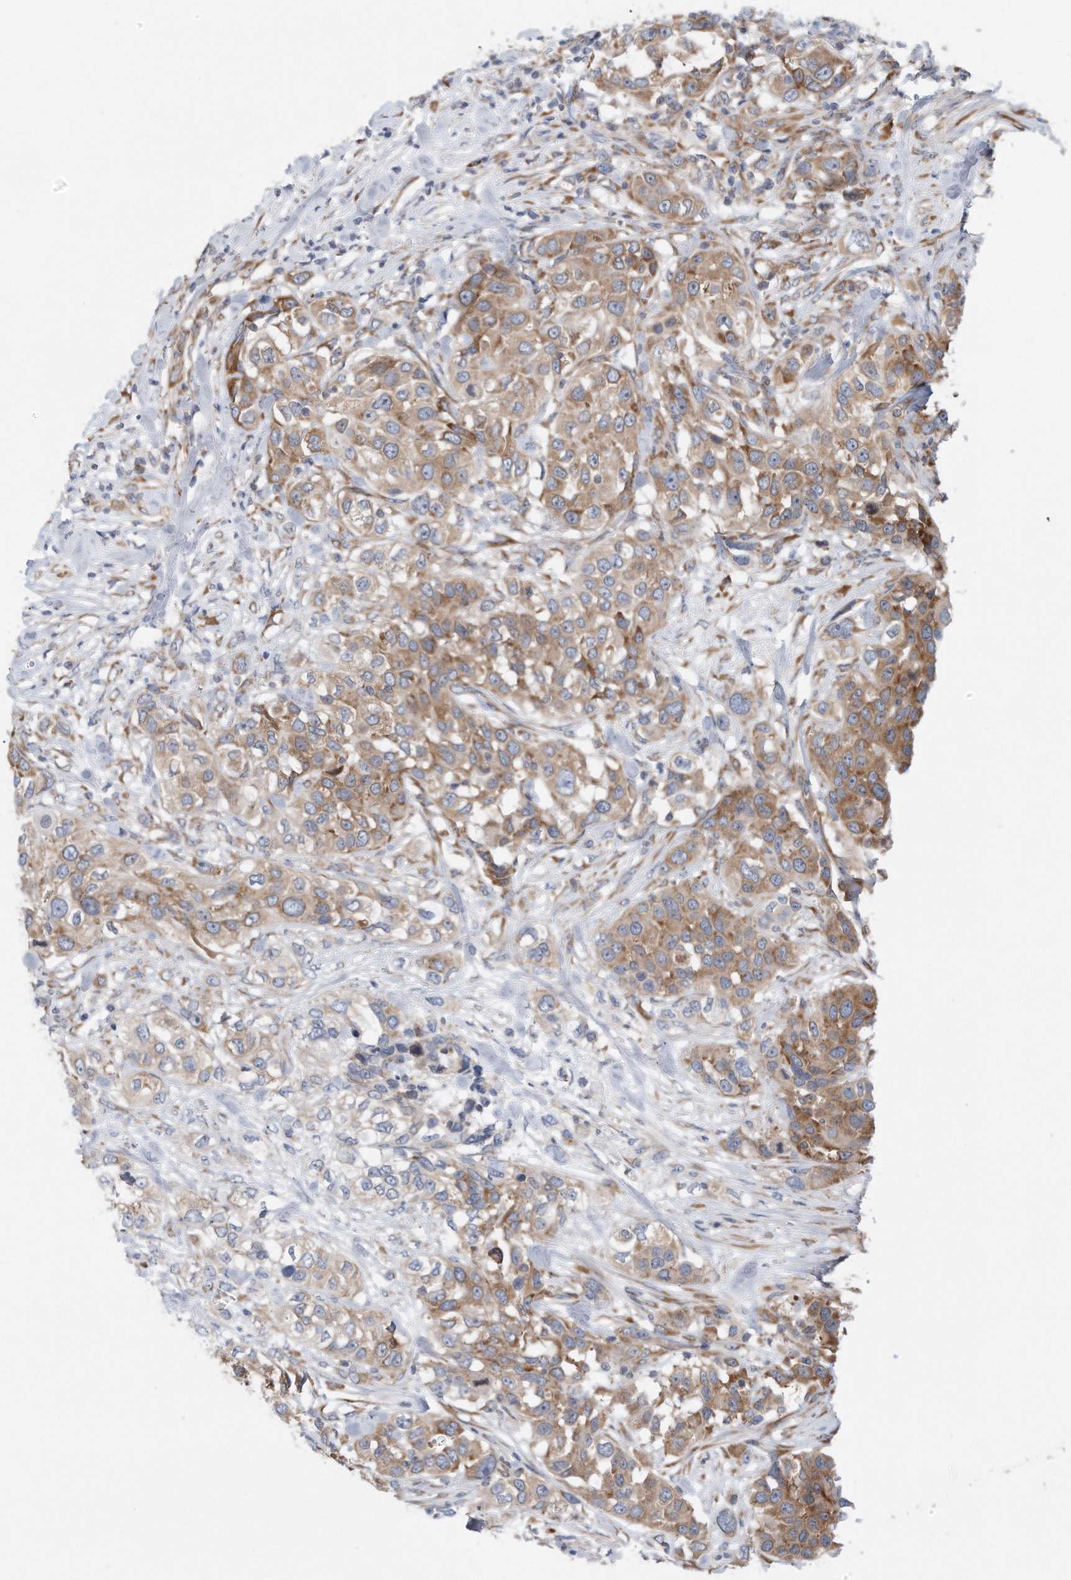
{"staining": {"intensity": "moderate", "quantity": ">75%", "location": "cytoplasmic/membranous"}, "tissue": "urothelial cancer", "cell_type": "Tumor cells", "image_type": "cancer", "snomed": [{"axis": "morphology", "description": "Urothelial carcinoma, High grade"}, {"axis": "topography", "description": "Urinary bladder"}], "caption": "High-power microscopy captured an immunohistochemistry (IHC) photomicrograph of high-grade urothelial carcinoma, revealing moderate cytoplasmic/membranous positivity in about >75% of tumor cells.", "gene": "RPL26L1", "patient": {"sex": "female", "age": 80}}